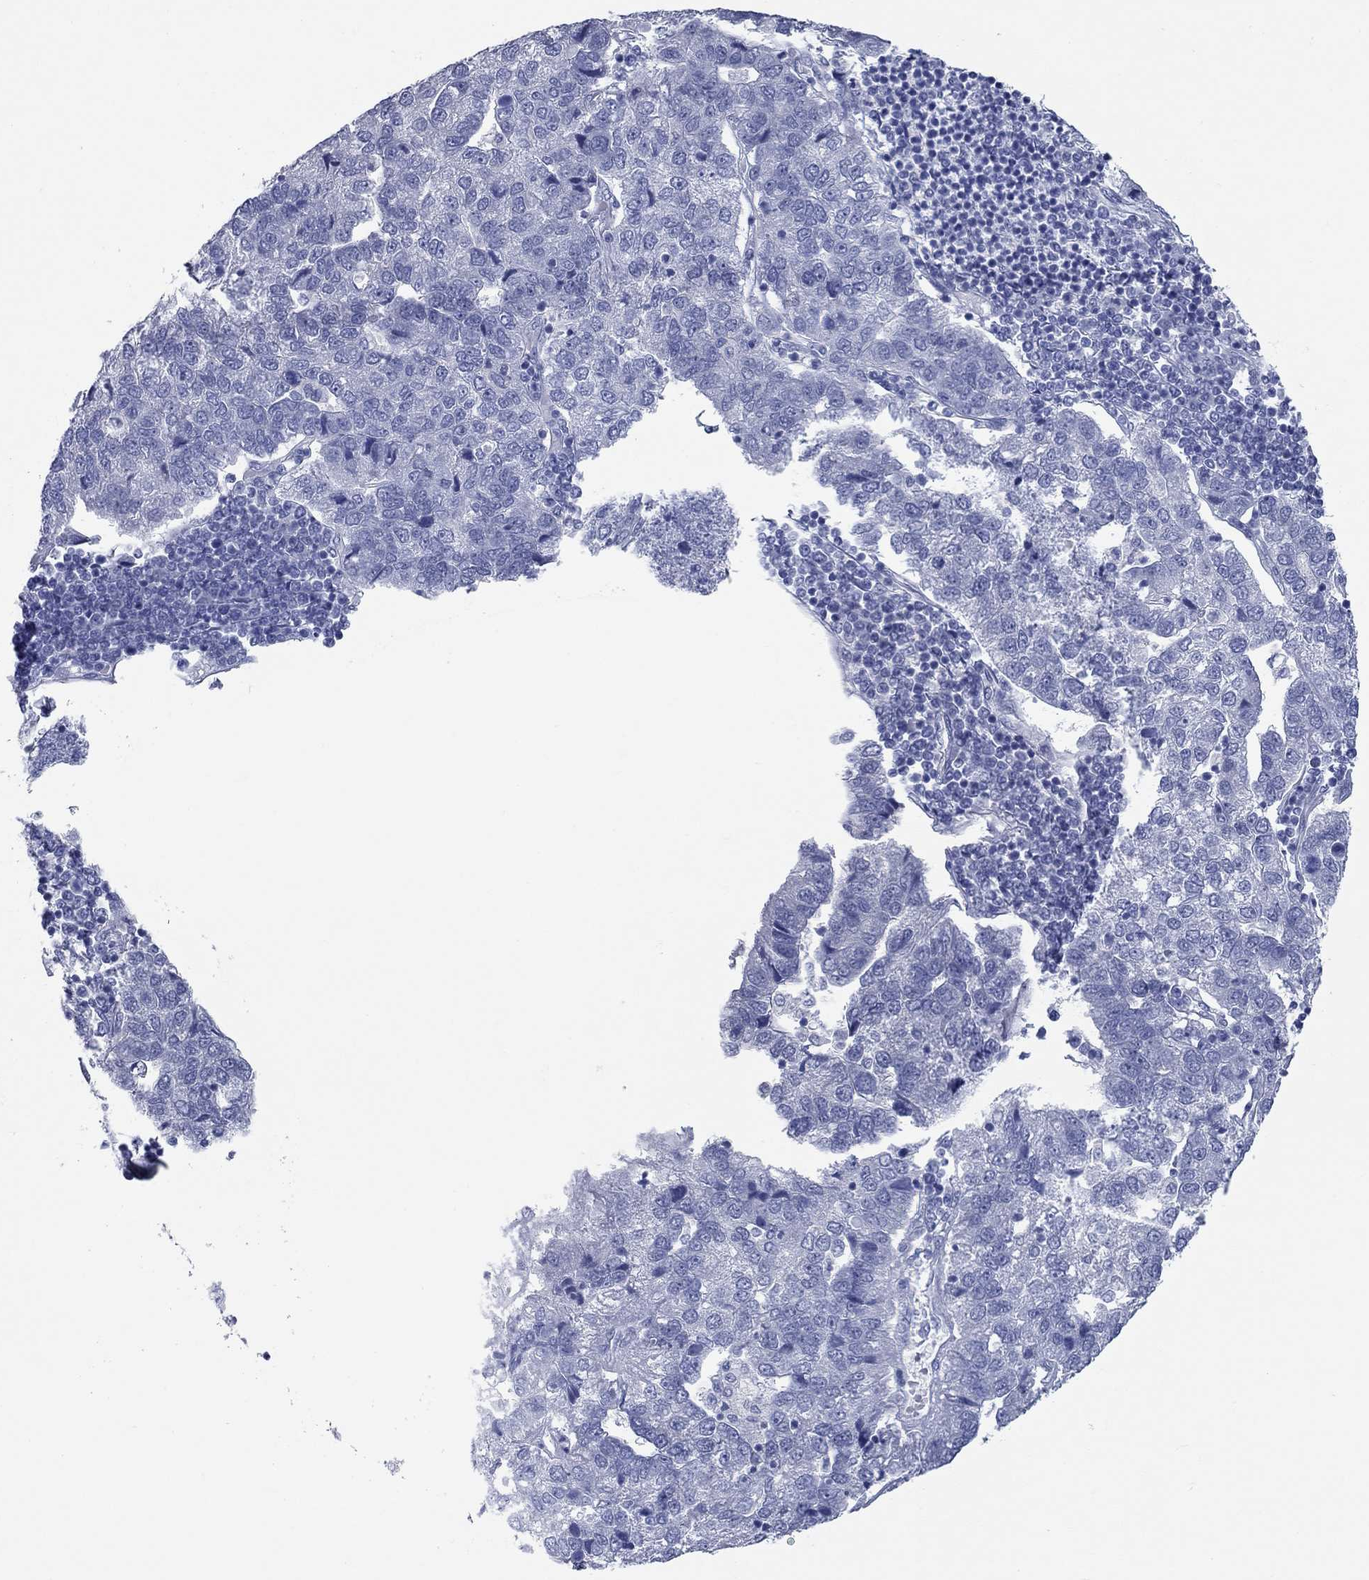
{"staining": {"intensity": "negative", "quantity": "none", "location": "none"}, "tissue": "pancreatic cancer", "cell_type": "Tumor cells", "image_type": "cancer", "snomed": [{"axis": "morphology", "description": "Adenocarcinoma, NOS"}, {"axis": "topography", "description": "Pancreas"}], "caption": "Immunohistochemical staining of pancreatic cancer reveals no significant staining in tumor cells. The staining was performed using DAB (3,3'-diaminobenzidine) to visualize the protein expression in brown, while the nuclei were stained in blue with hematoxylin (Magnification: 20x).", "gene": "KIRREL2", "patient": {"sex": "female", "age": 61}}